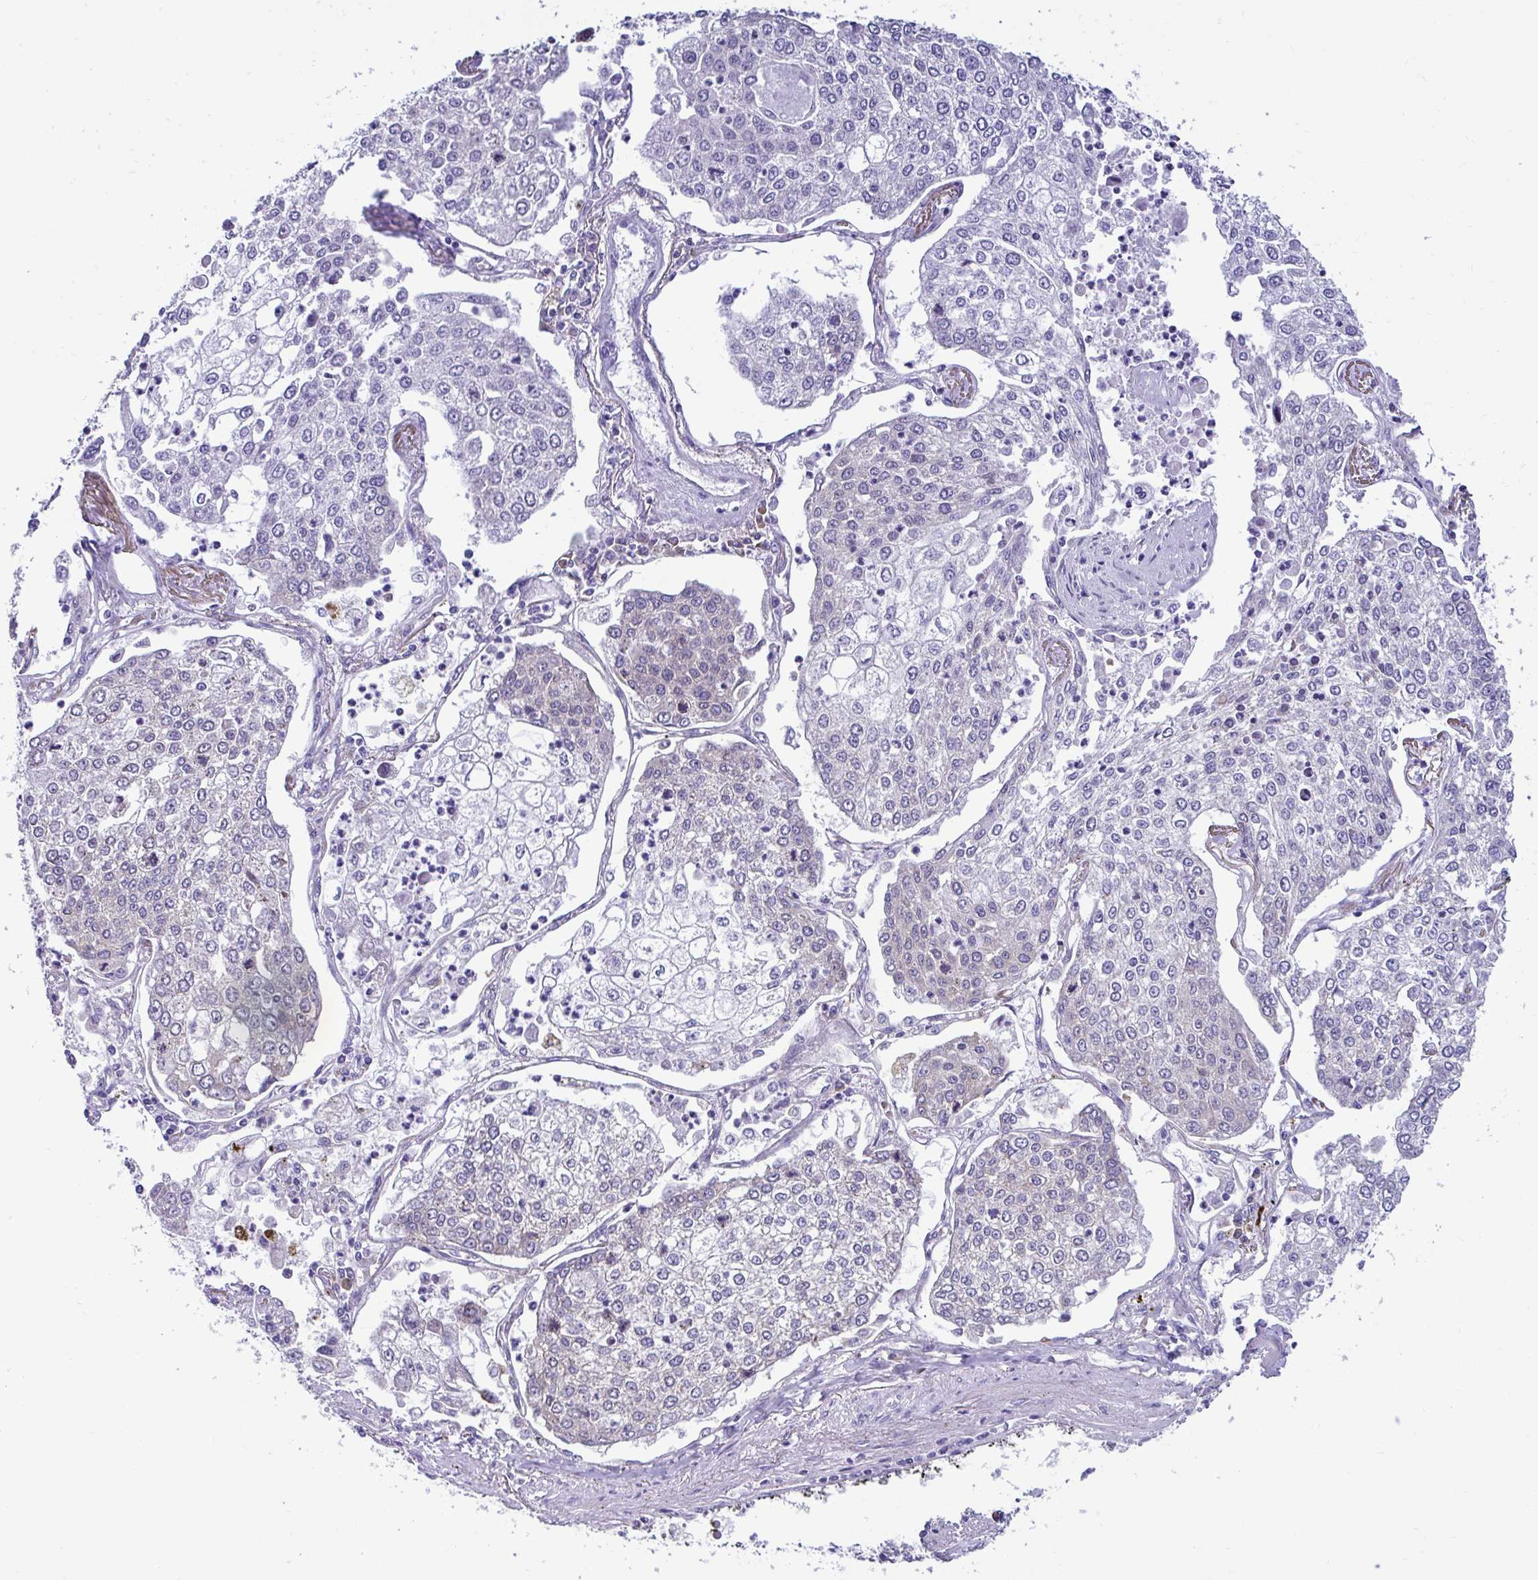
{"staining": {"intensity": "negative", "quantity": "none", "location": "none"}, "tissue": "lung cancer", "cell_type": "Tumor cells", "image_type": "cancer", "snomed": [{"axis": "morphology", "description": "Squamous cell carcinoma, NOS"}, {"axis": "topography", "description": "Lung"}], "caption": "IHC of lung cancer demonstrates no staining in tumor cells.", "gene": "RPL7", "patient": {"sex": "male", "age": 74}}